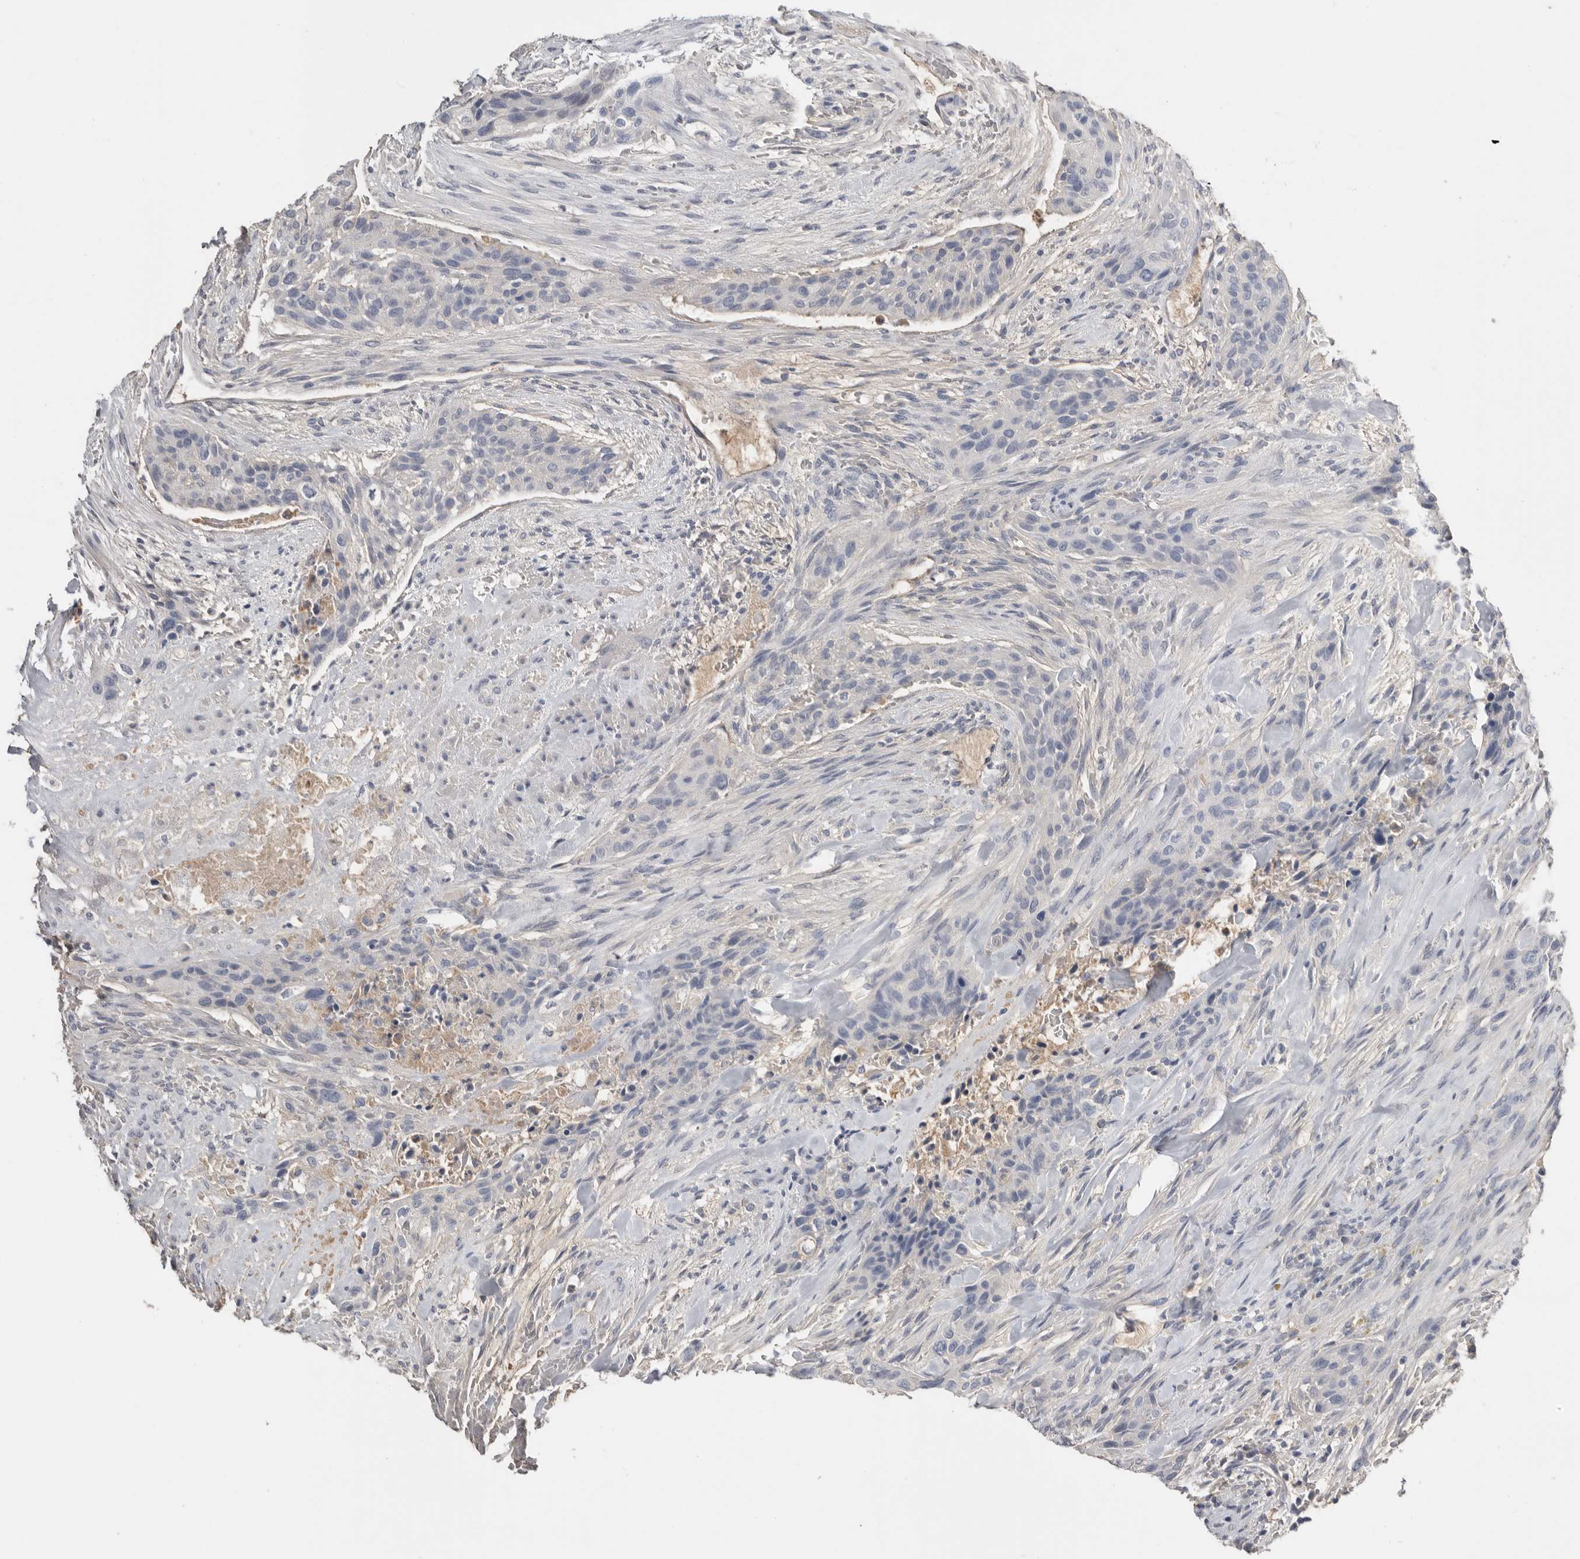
{"staining": {"intensity": "negative", "quantity": "none", "location": "none"}, "tissue": "urothelial cancer", "cell_type": "Tumor cells", "image_type": "cancer", "snomed": [{"axis": "morphology", "description": "Urothelial carcinoma, High grade"}, {"axis": "topography", "description": "Urinary bladder"}], "caption": "High magnification brightfield microscopy of high-grade urothelial carcinoma stained with DAB (3,3'-diaminobenzidine) (brown) and counterstained with hematoxylin (blue): tumor cells show no significant positivity.", "gene": "APOA2", "patient": {"sex": "male", "age": 35}}